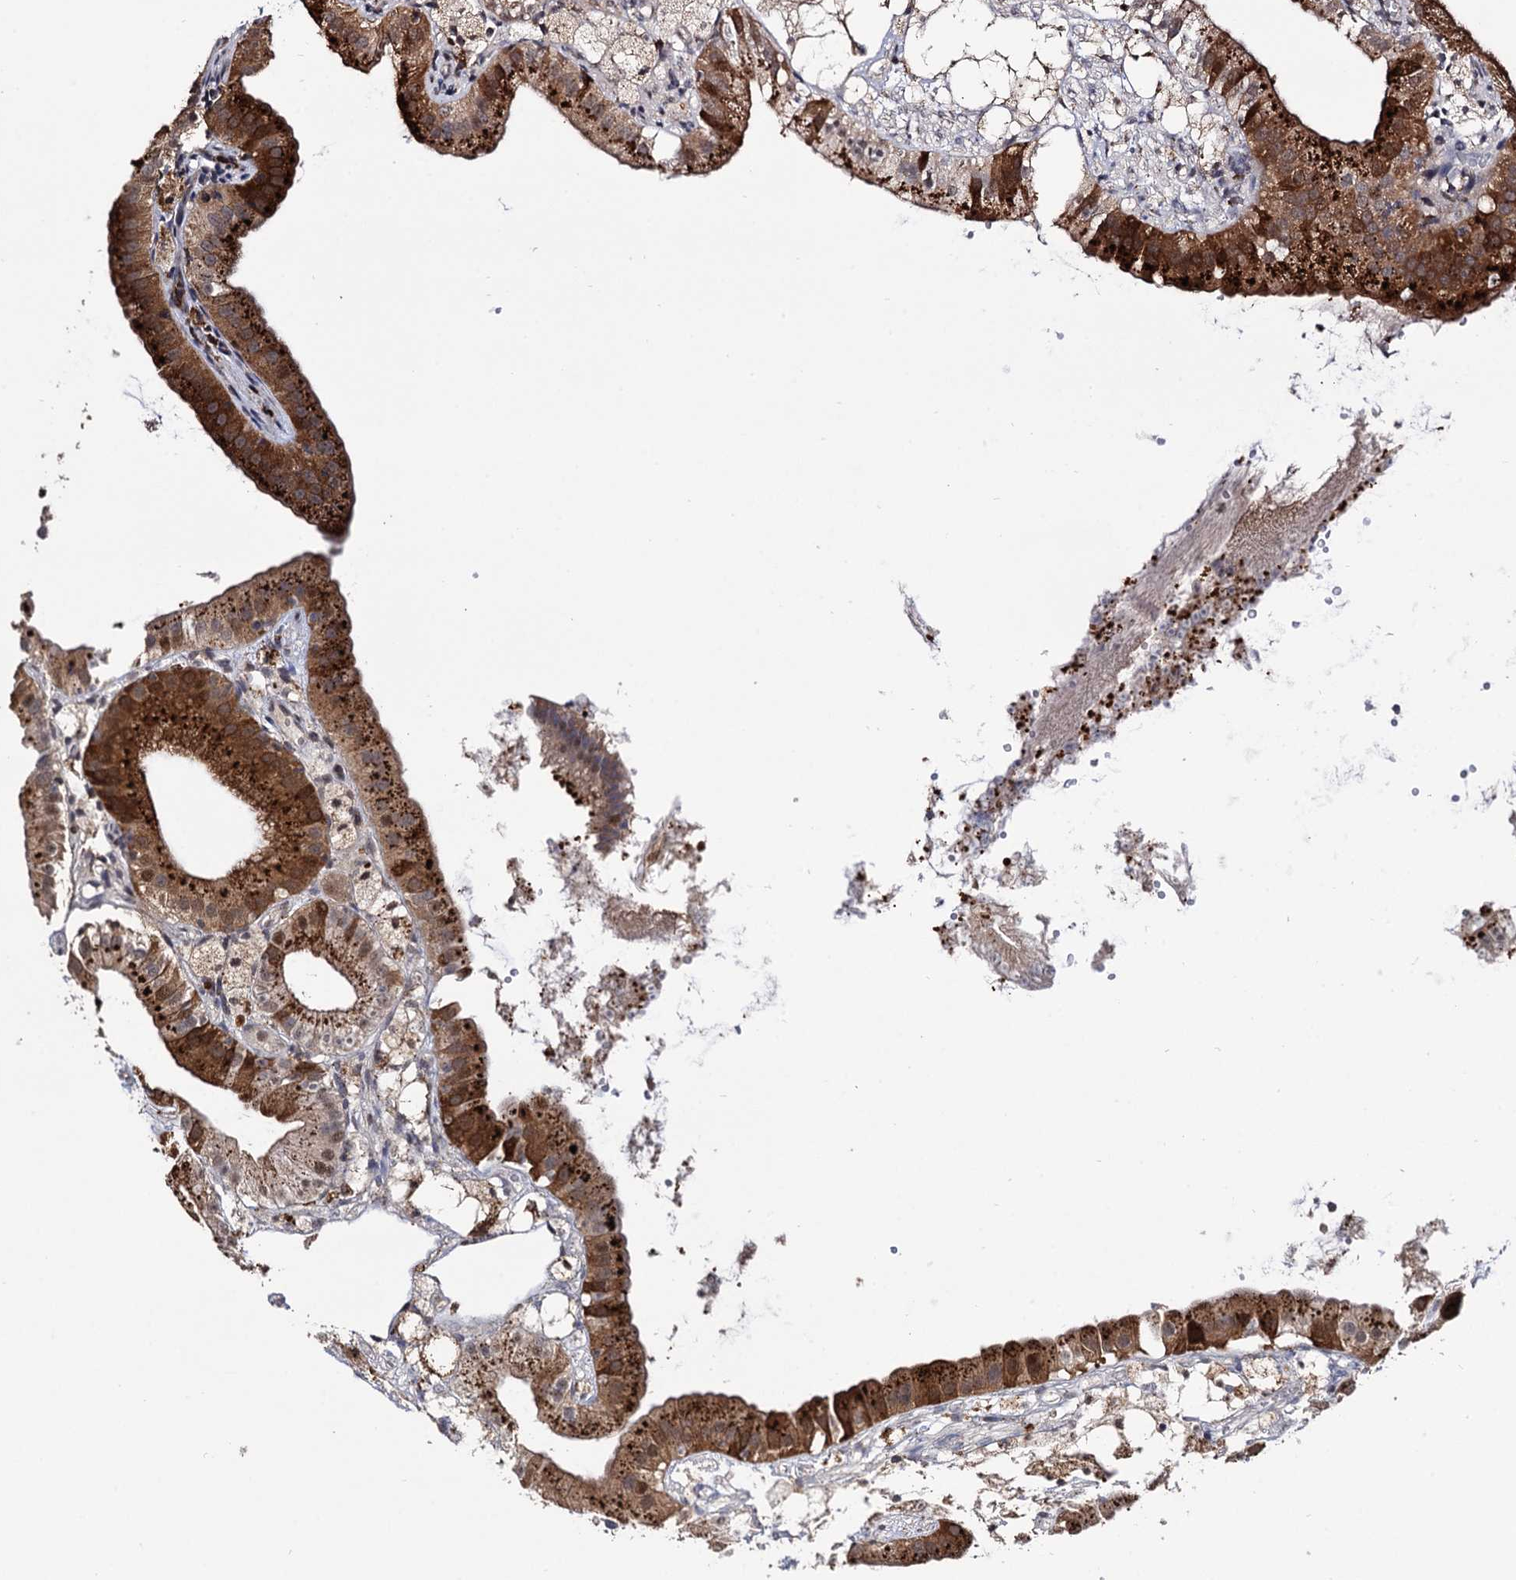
{"staining": {"intensity": "strong", "quantity": ">75%", "location": "cytoplasmic/membranous"}, "tissue": "gallbladder", "cell_type": "Glandular cells", "image_type": "normal", "snomed": [{"axis": "morphology", "description": "Normal tissue, NOS"}, {"axis": "topography", "description": "Gallbladder"}], "caption": "Strong cytoplasmic/membranous positivity is identified in approximately >75% of glandular cells in unremarkable gallbladder.", "gene": "MICAL2", "patient": {"sex": "male", "age": 55}}